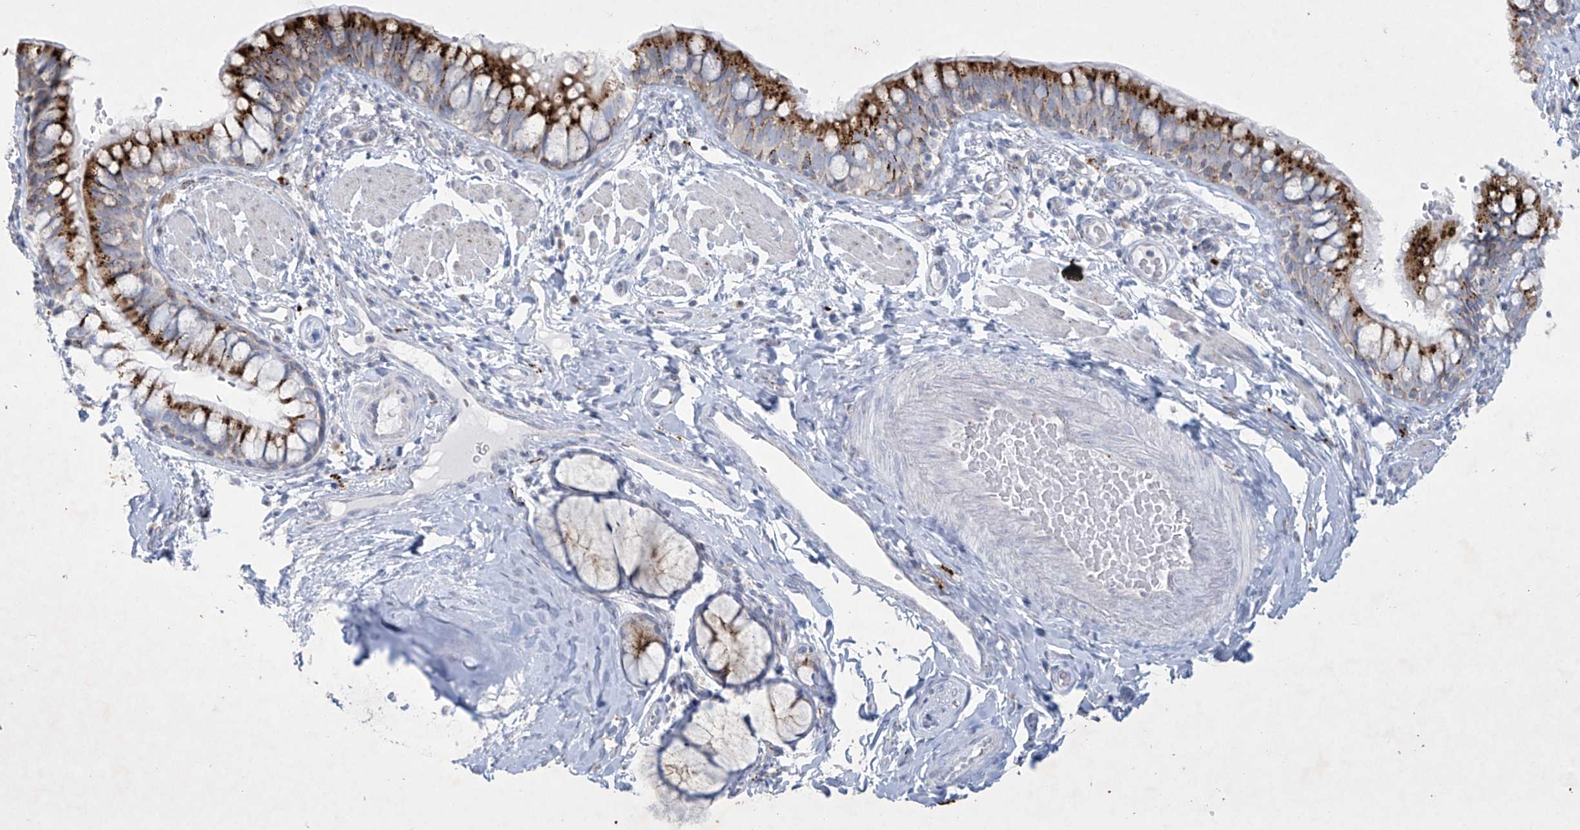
{"staining": {"intensity": "strong", "quantity": ">75%", "location": "cytoplasmic/membranous"}, "tissue": "bronchus", "cell_type": "Respiratory epithelial cells", "image_type": "normal", "snomed": [{"axis": "morphology", "description": "Normal tissue, NOS"}, {"axis": "topography", "description": "Cartilage tissue"}, {"axis": "topography", "description": "Bronchus"}], "caption": "Immunohistochemical staining of benign human bronchus displays high levels of strong cytoplasmic/membranous expression in about >75% of respiratory epithelial cells. (DAB = brown stain, brightfield microscopy at high magnification).", "gene": "GPR137C", "patient": {"sex": "female", "age": 36}}